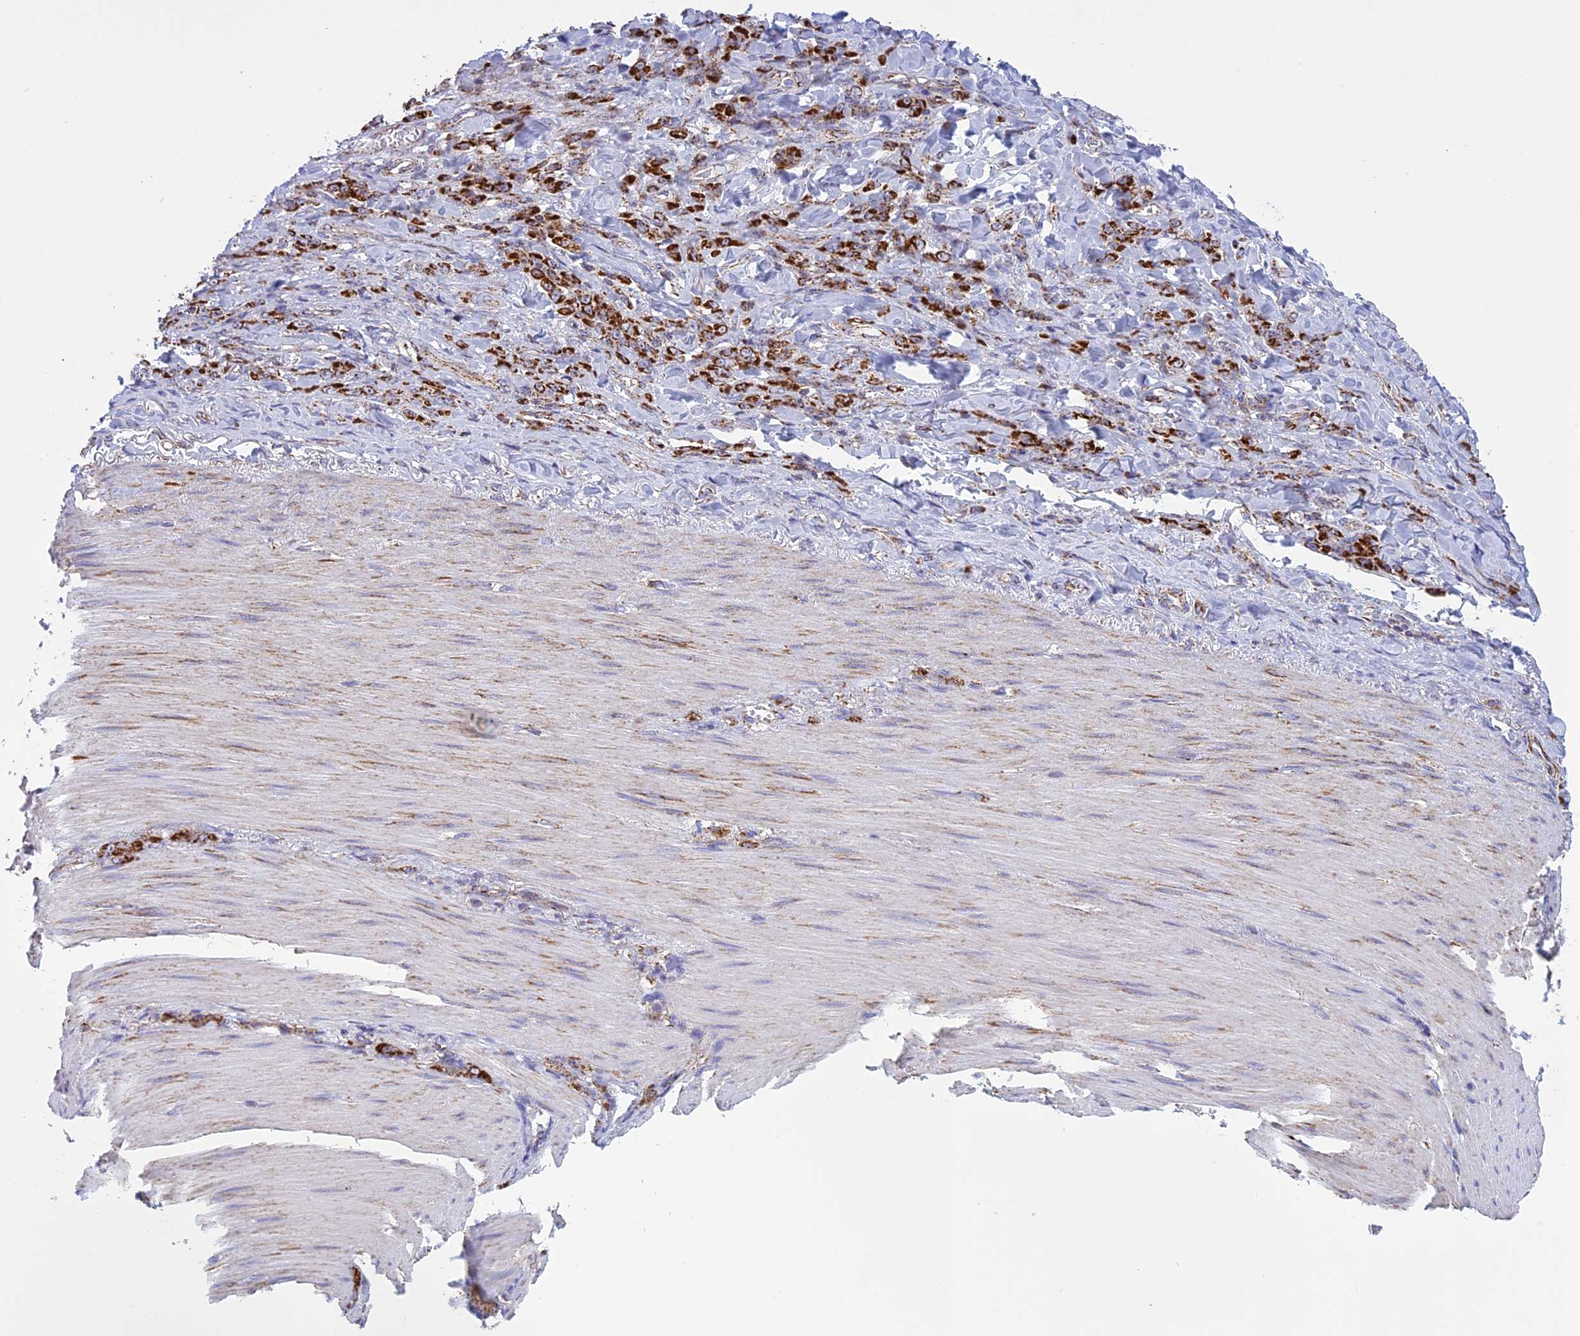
{"staining": {"intensity": "strong", "quantity": ">75%", "location": "cytoplasmic/membranous"}, "tissue": "stomach cancer", "cell_type": "Tumor cells", "image_type": "cancer", "snomed": [{"axis": "morphology", "description": "Normal tissue, NOS"}, {"axis": "morphology", "description": "Adenocarcinoma, NOS"}, {"axis": "topography", "description": "Stomach"}], "caption": "A high amount of strong cytoplasmic/membranous staining is identified in approximately >75% of tumor cells in stomach cancer (adenocarcinoma) tissue.", "gene": "ISOC2", "patient": {"sex": "male", "age": 82}}